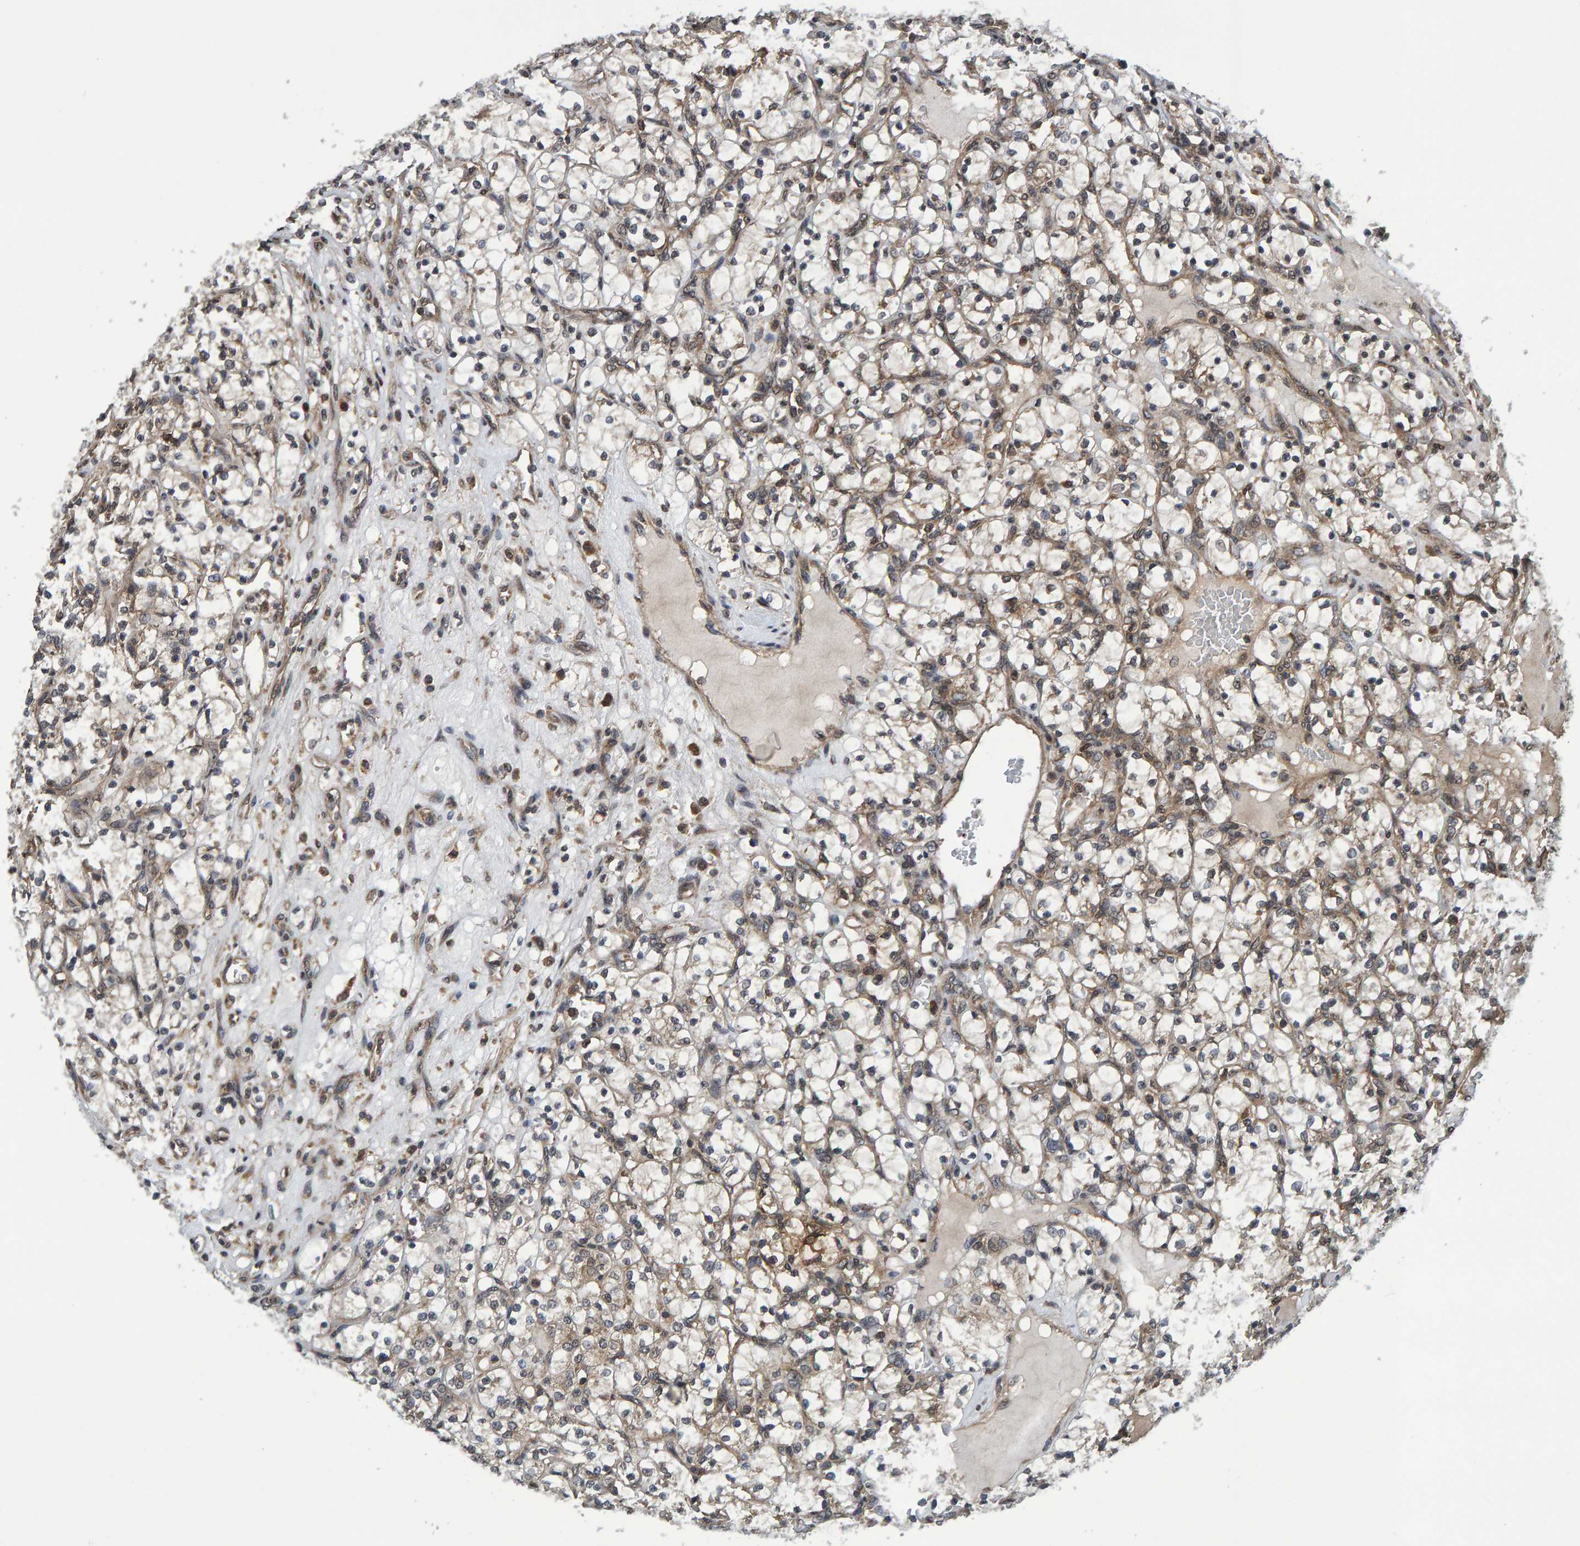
{"staining": {"intensity": "weak", "quantity": "<25%", "location": "cytoplasmic/membranous"}, "tissue": "renal cancer", "cell_type": "Tumor cells", "image_type": "cancer", "snomed": [{"axis": "morphology", "description": "Adenocarcinoma, NOS"}, {"axis": "topography", "description": "Kidney"}], "caption": "High magnification brightfield microscopy of renal cancer stained with DAB (brown) and counterstained with hematoxylin (blue): tumor cells show no significant positivity.", "gene": "GAB2", "patient": {"sex": "female", "age": 69}}